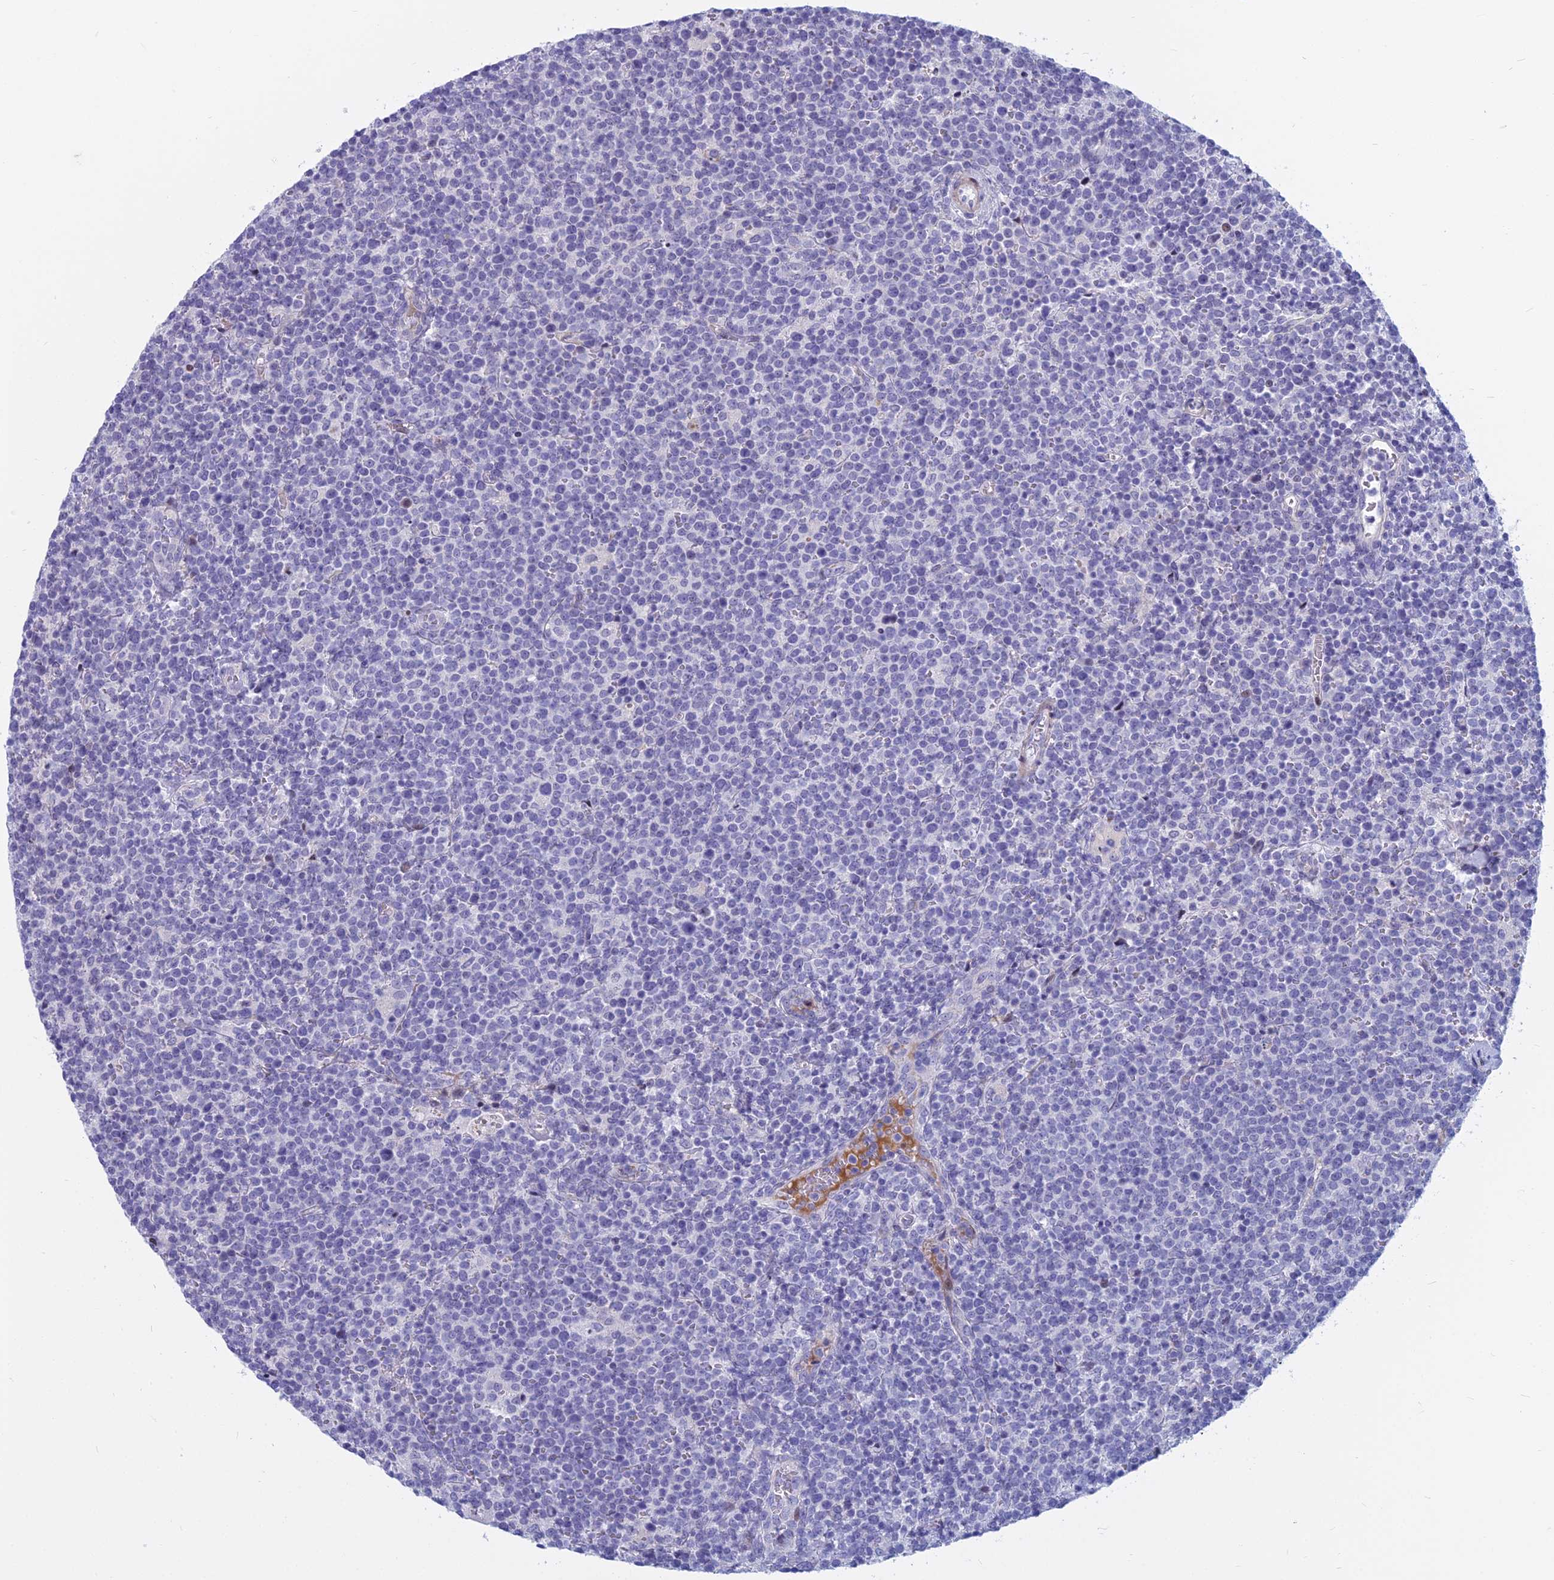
{"staining": {"intensity": "negative", "quantity": "none", "location": "none"}, "tissue": "lymphoma", "cell_type": "Tumor cells", "image_type": "cancer", "snomed": [{"axis": "morphology", "description": "Malignant lymphoma, non-Hodgkin's type, High grade"}, {"axis": "topography", "description": "Lymph node"}], "caption": "High power microscopy image of an immunohistochemistry (IHC) photomicrograph of malignant lymphoma, non-Hodgkin's type (high-grade), revealing no significant positivity in tumor cells.", "gene": "MYBPC2", "patient": {"sex": "male", "age": 61}}